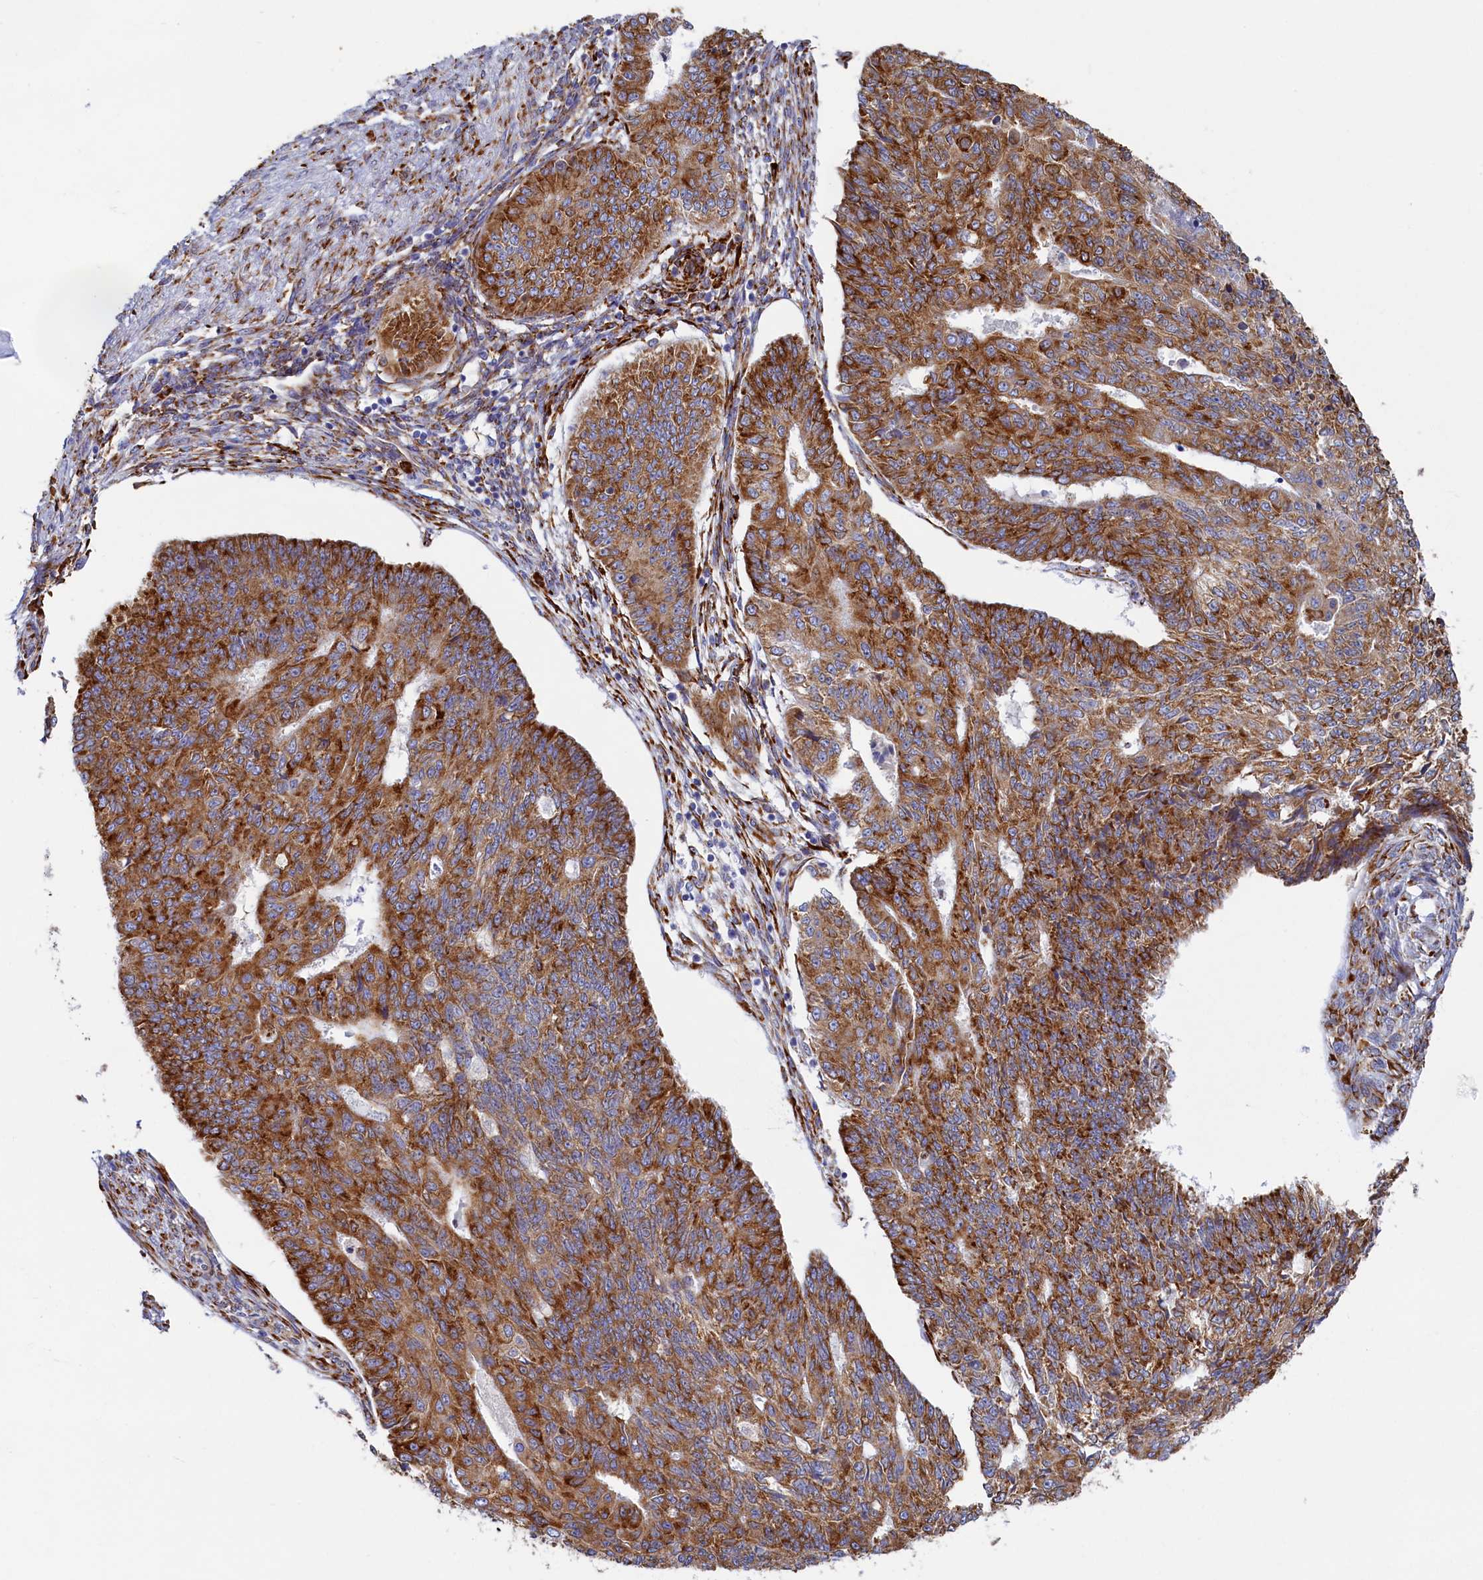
{"staining": {"intensity": "strong", "quantity": ">75%", "location": "cytoplasmic/membranous"}, "tissue": "endometrial cancer", "cell_type": "Tumor cells", "image_type": "cancer", "snomed": [{"axis": "morphology", "description": "Adenocarcinoma, NOS"}, {"axis": "topography", "description": "Endometrium"}], "caption": "Immunohistochemical staining of endometrial cancer (adenocarcinoma) displays high levels of strong cytoplasmic/membranous expression in approximately >75% of tumor cells.", "gene": "TMEM18", "patient": {"sex": "female", "age": 32}}